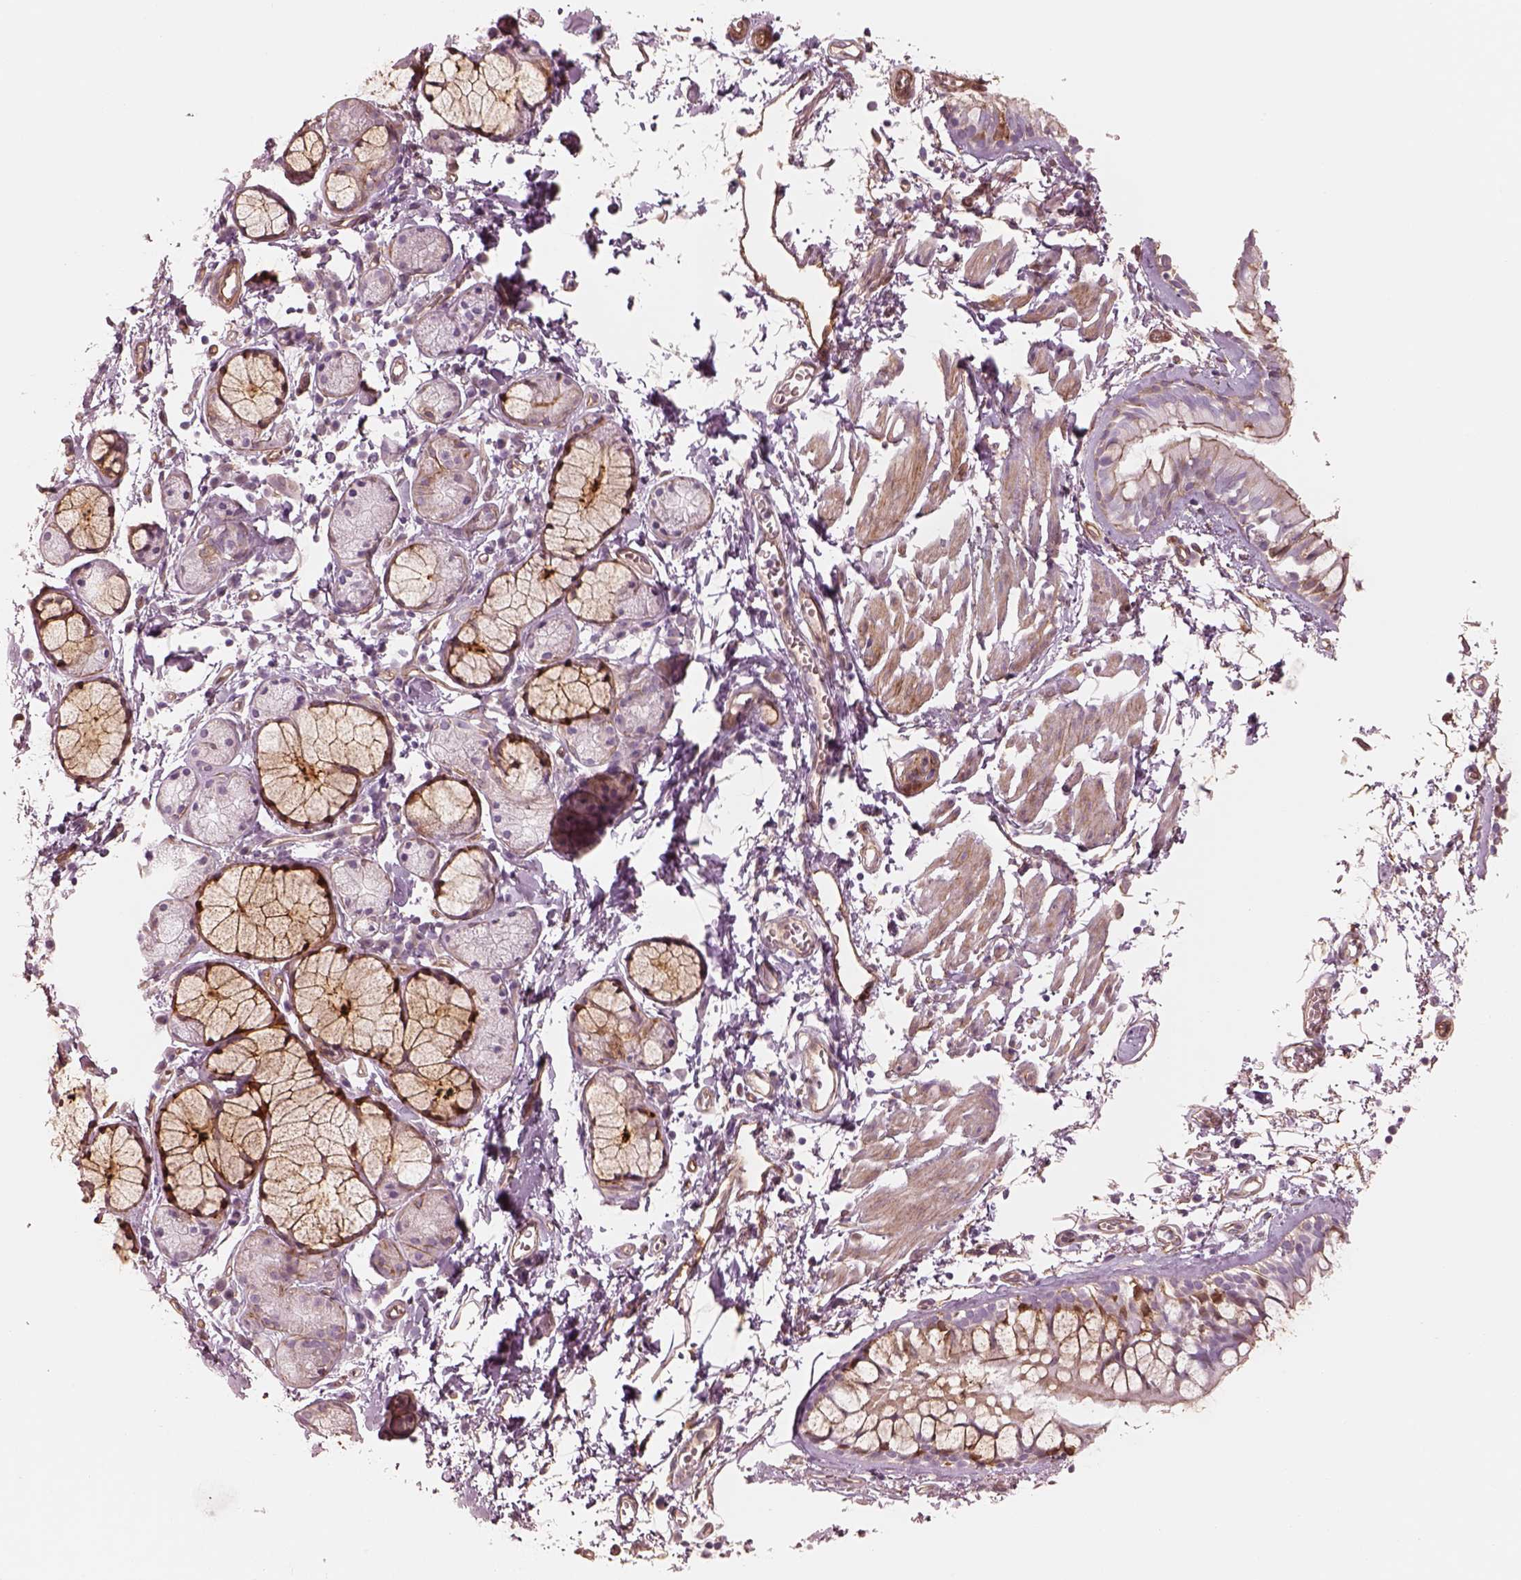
{"staining": {"intensity": "strong", "quantity": "25%-75%", "location": "cytoplasmic/membranous"}, "tissue": "bronchus", "cell_type": "Respiratory epithelial cells", "image_type": "normal", "snomed": [{"axis": "morphology", "description": "Normal tissue, NOS"}, {"axis": "topography", "description": "Cartilage tissue"}, {"axis": "topography", "description": "Bronchus"}], "caption": "Bronchus stained with a protein marker demonstrates strong staining in respiratory epithelial cells.", "gene": "CRYM", "patient": {"sex": "female", "age": 59}}